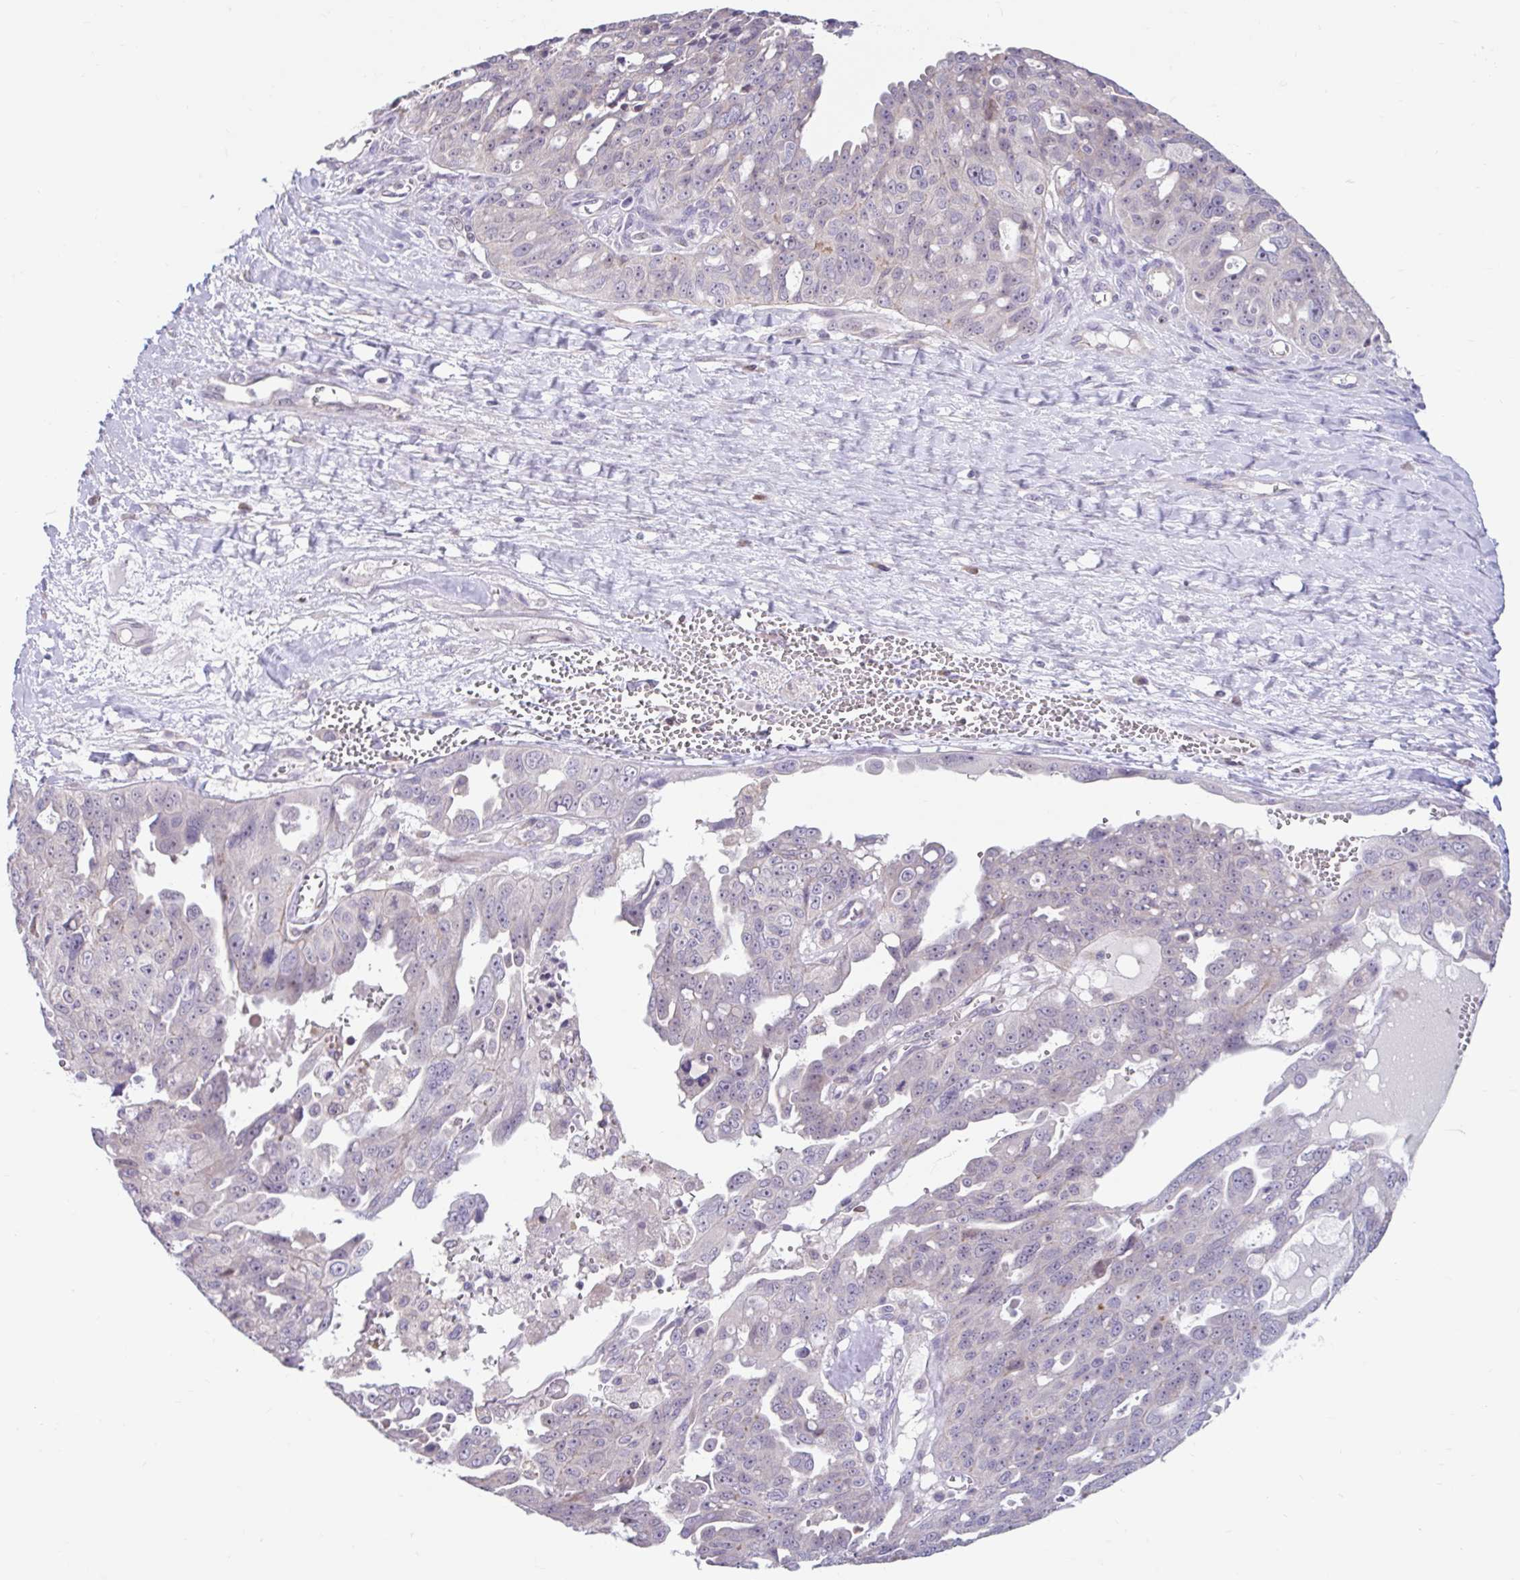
{"staining": {"intensity": "negative", "quantity": "none", "location": "none"}, "tissue": "ovarian cancer", "cell_type": "Tumor cells", "image_type": "cancer", "snomed": [{"axis": "morphology", "description": "Carcinoma, endometroid"}, {"axis": "topography", "description": "Ovary"}], "caption": "Immunohistochemistry (IHC) image of endometroid carcinoma (ovarian) stained for a protein (brown), which reveals no positivity in tumor cells. (DAB IHC with hematoxylin counter stain).", "gene": "NT5C1B", "patient": {"sex": "female", "age": 70}}